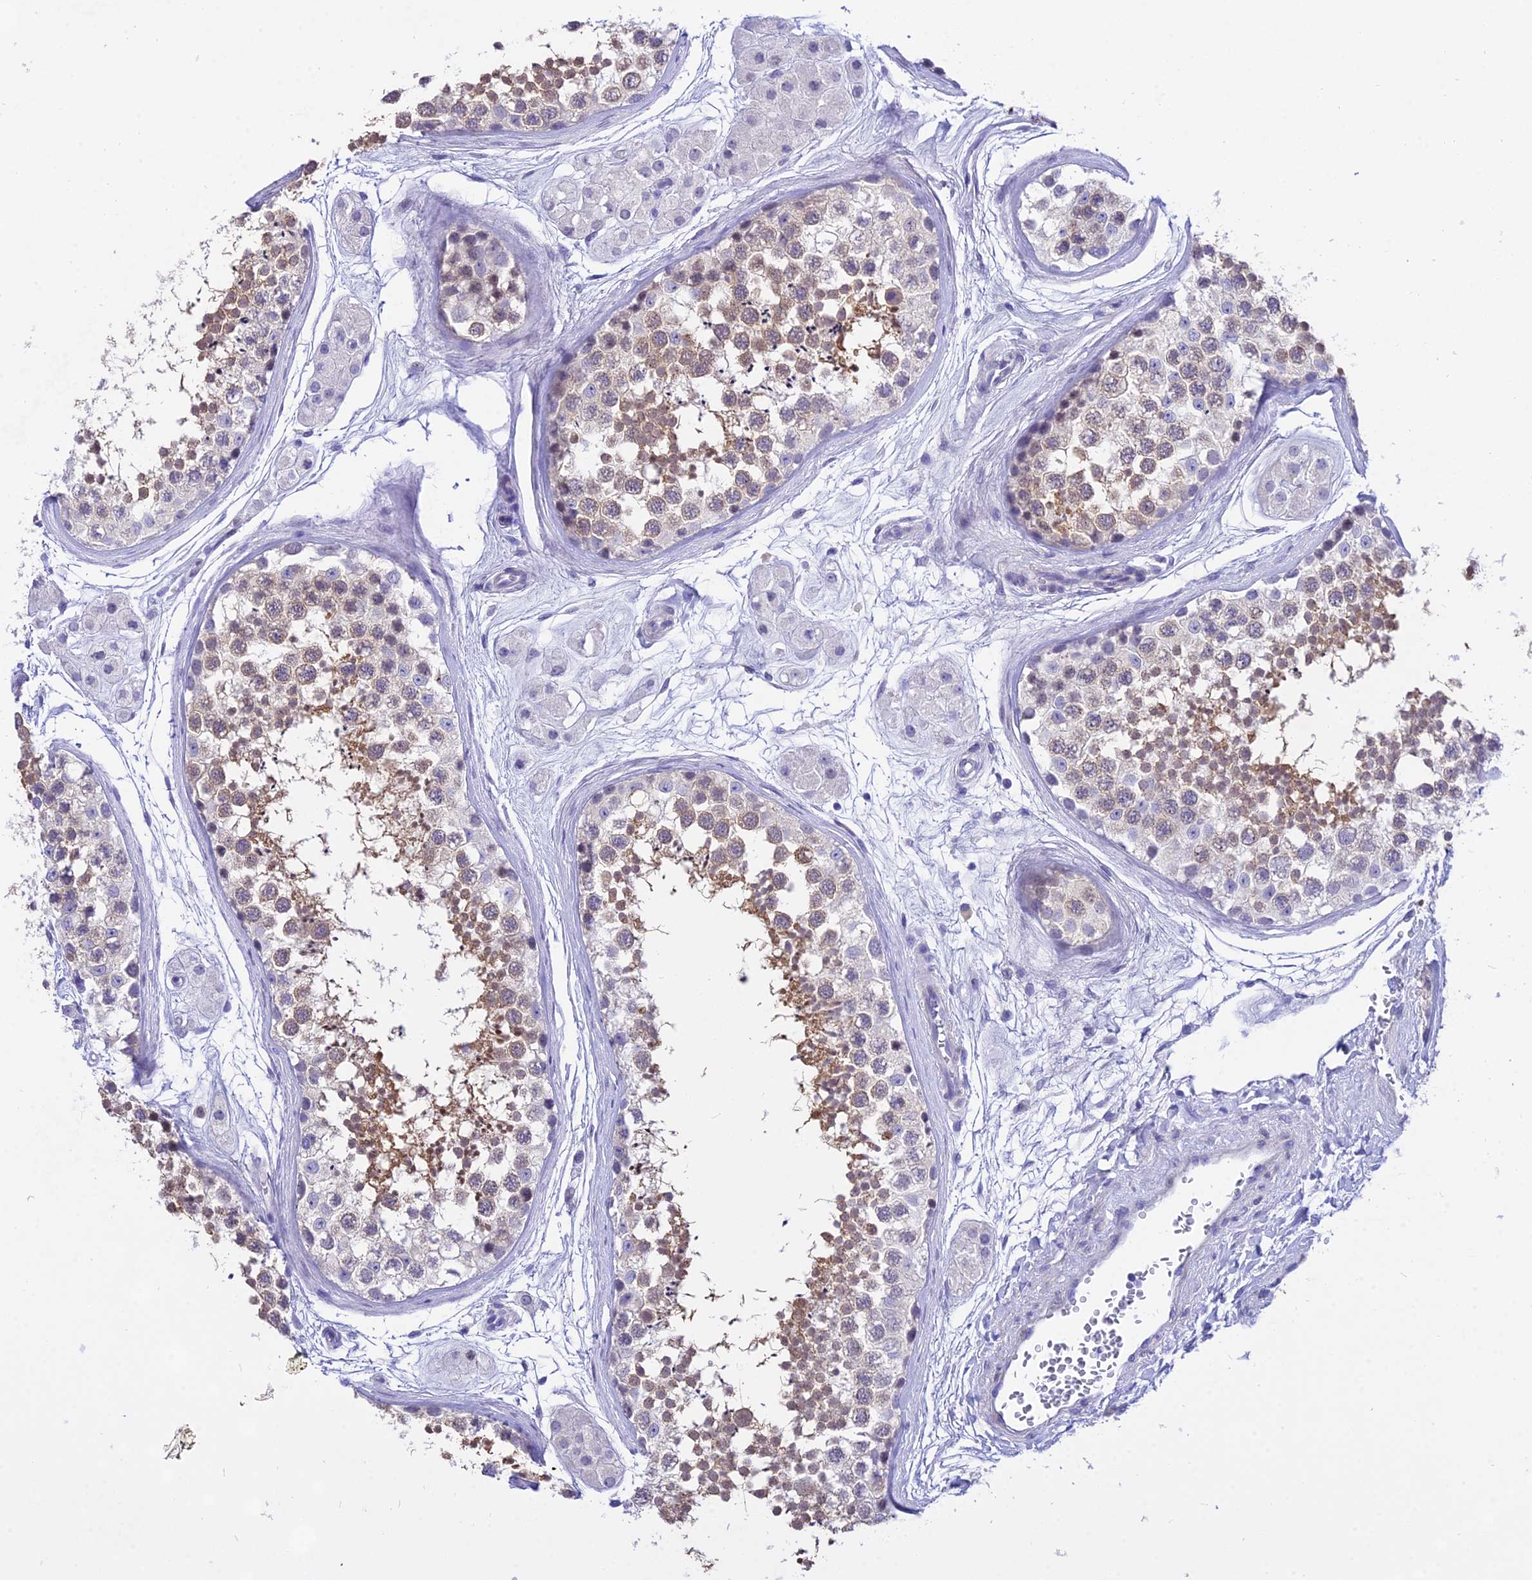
{"staining": {"intensity": "moderate", "quantity": ">75%", "location": "cytoplasmic/membranous,nuclear"}, "tissue": "testis", "cell_type": "Cells in seminiferous ducts", "image_type": "normal", "snomed": [{"axis": "morphology", "description": "Normal tissue, NOS"}, {"axis": "topography", "description": "Testis"}], "caption": "Immunohistochemical staining of benign testis reveals medium levels of moderate cytoplasmic/membranous,nuclear staining in approximately >75% of cells in seminiferous ducts. Using DAB (brown) and hematoxylin (blue) stains, captured at high magnification using brightfield microscopy.", "gene": "DEFB107A", "patient": {"sex": "male", "age": 56}}